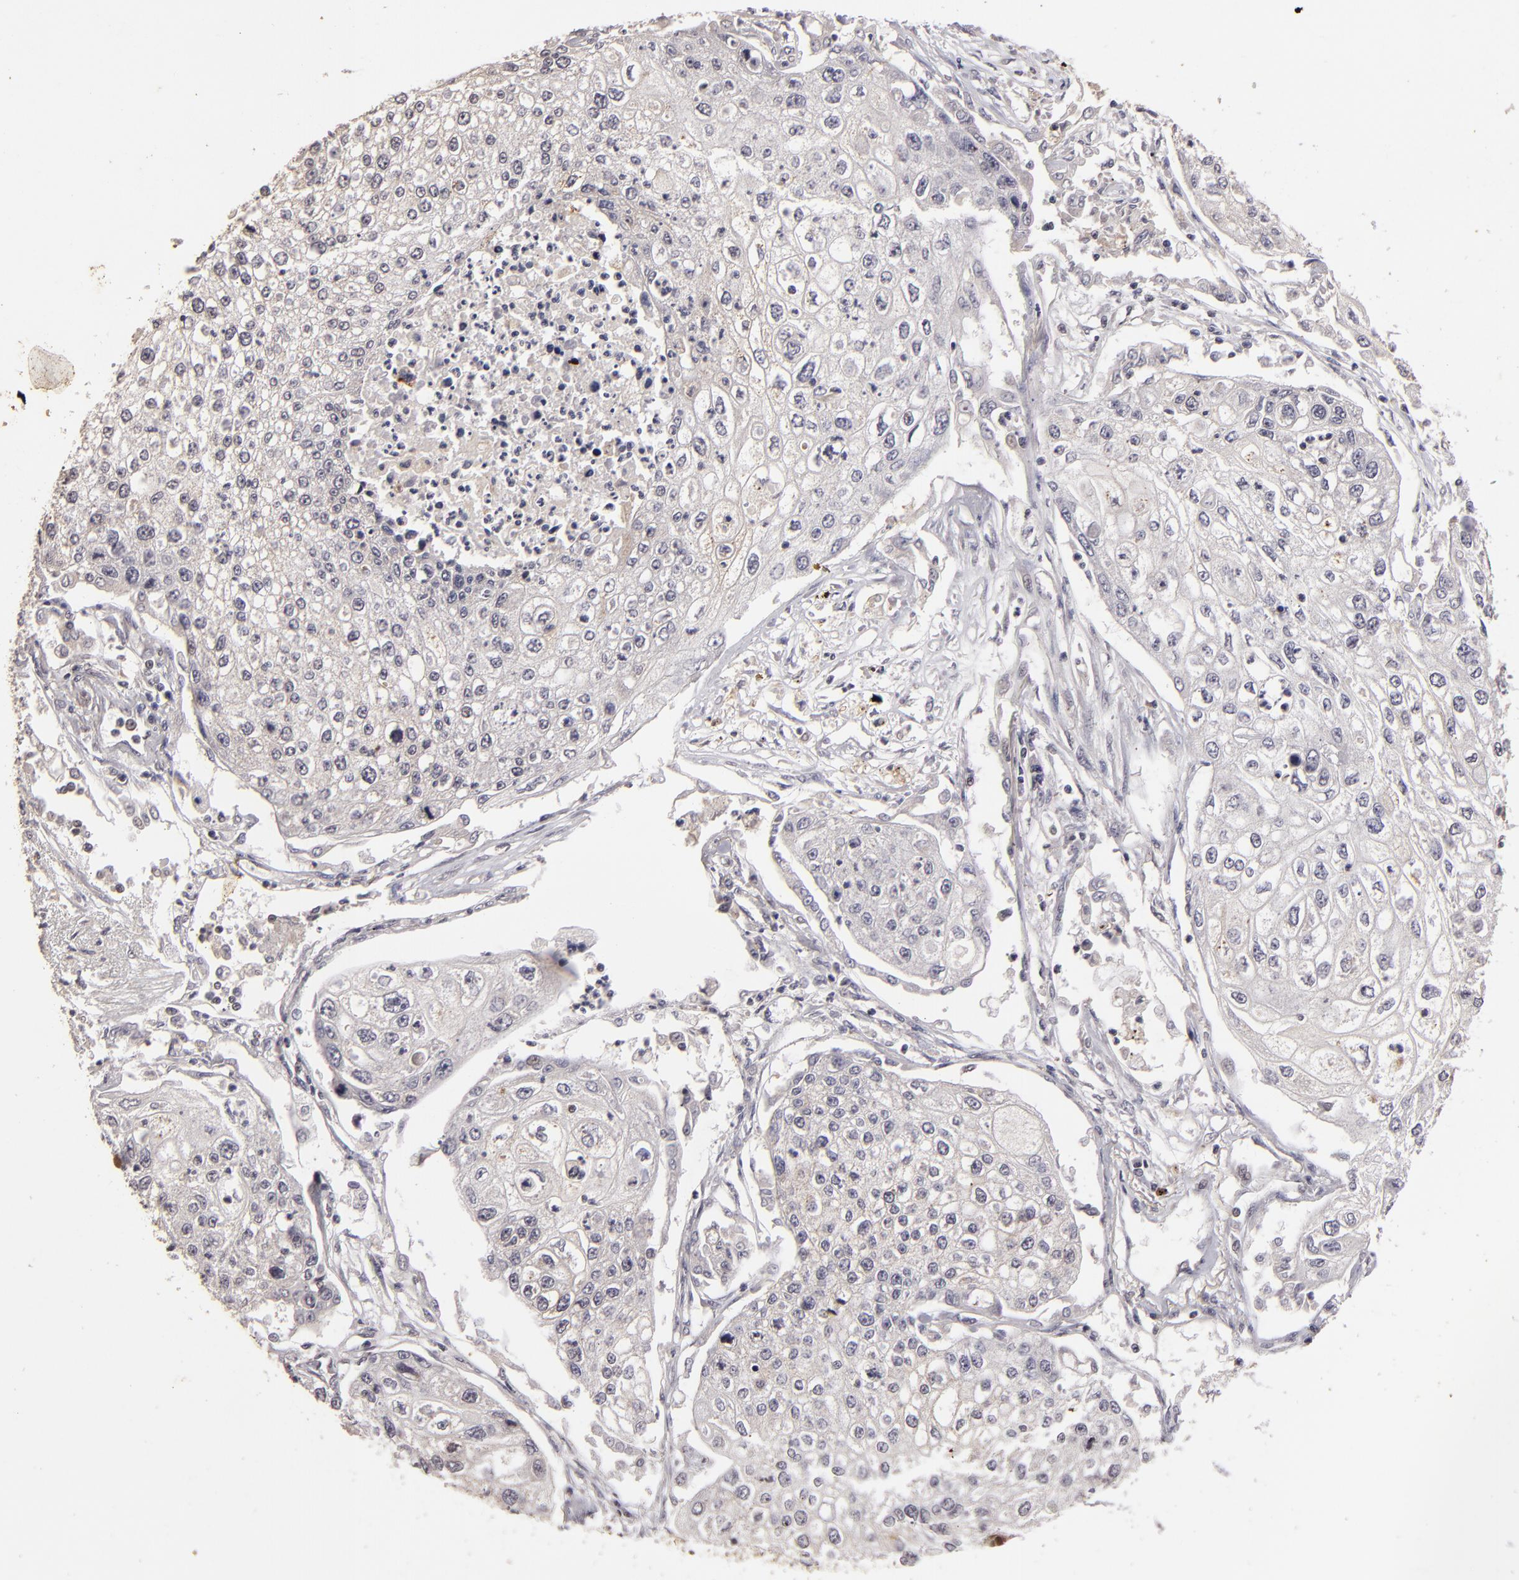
{"staining": {"intensity": "negative", "quantity": "none", "location": "none"}, "tissue": "lung cancer", "cell_type": "Tumor cells", "image_type": "cancer", "snomed": [{"axis": "morphology", "description": "Squamous cell carcinoma, NOS"}, {"axis": "topography", "description": "Lung"}], "caption": "Immunohistochemistry histopathology image of human lung squamous cell carcinoma stained for a protein (brown), which displays no positivity in tumor cells.", "gene": "DFFA", "patient": {"sex": "male", "age": 75}}